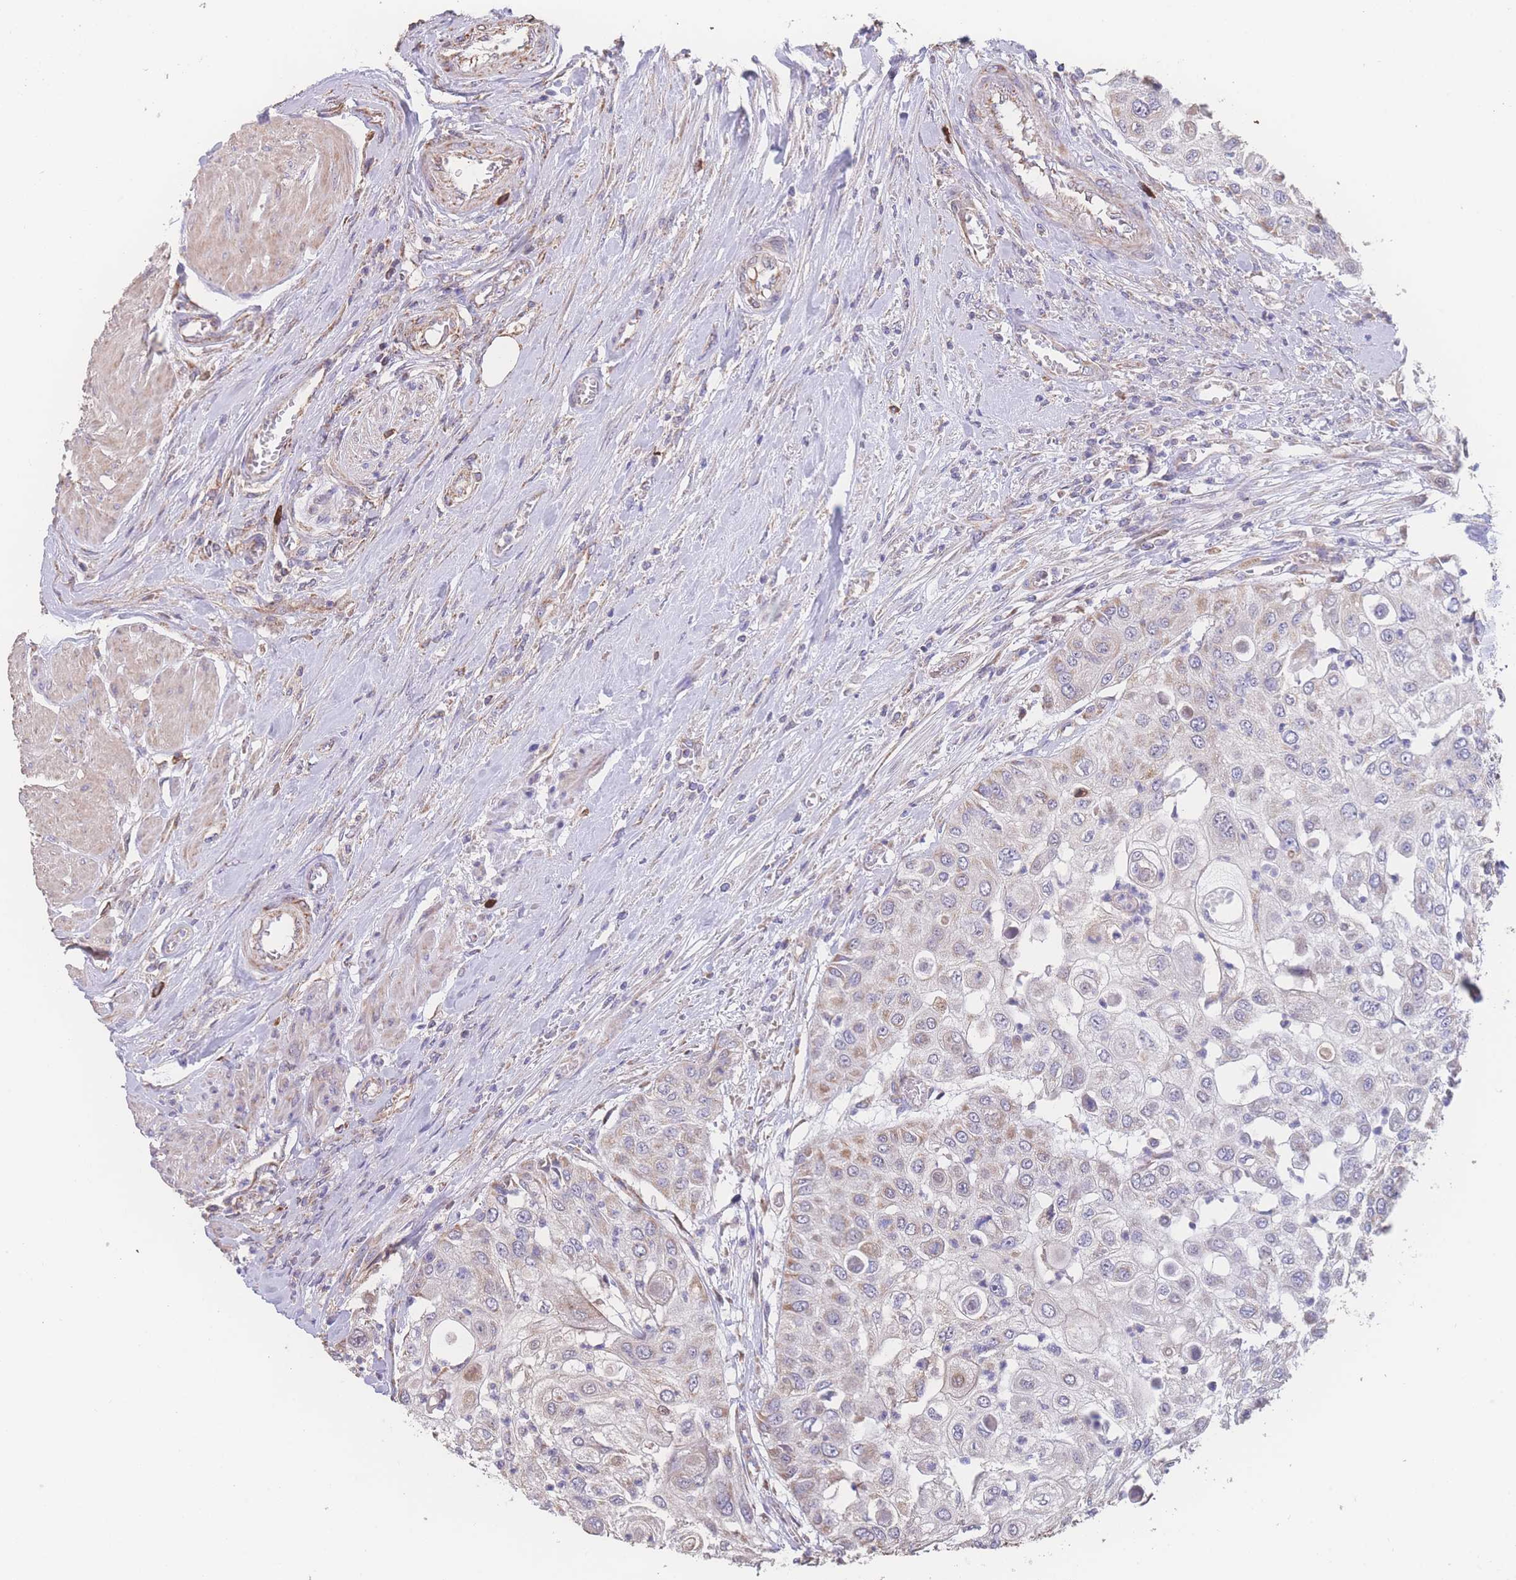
{"staining": {"intensity": "moderate", "quantity": "<25%", "location": "cytoplasmic/membranous"}, "tissue": "urothelial cancer", "cell_type": "Tumor cells", "image_type": "cancer", "snomed": [{"axis": "morphology", "description": "Urothelial carcinoma, High grade"}, {"axis": "topography", "description": "Urinary bladder"}], "caption": "High-grade urothelial carcinoma stained for a protein (brown) shows moderate cytoplasmic/membranous positive expression in approximately <25% of tumor cells.", "gene": "SGSM3", "patient": {"sex": "female", "age": 79}}